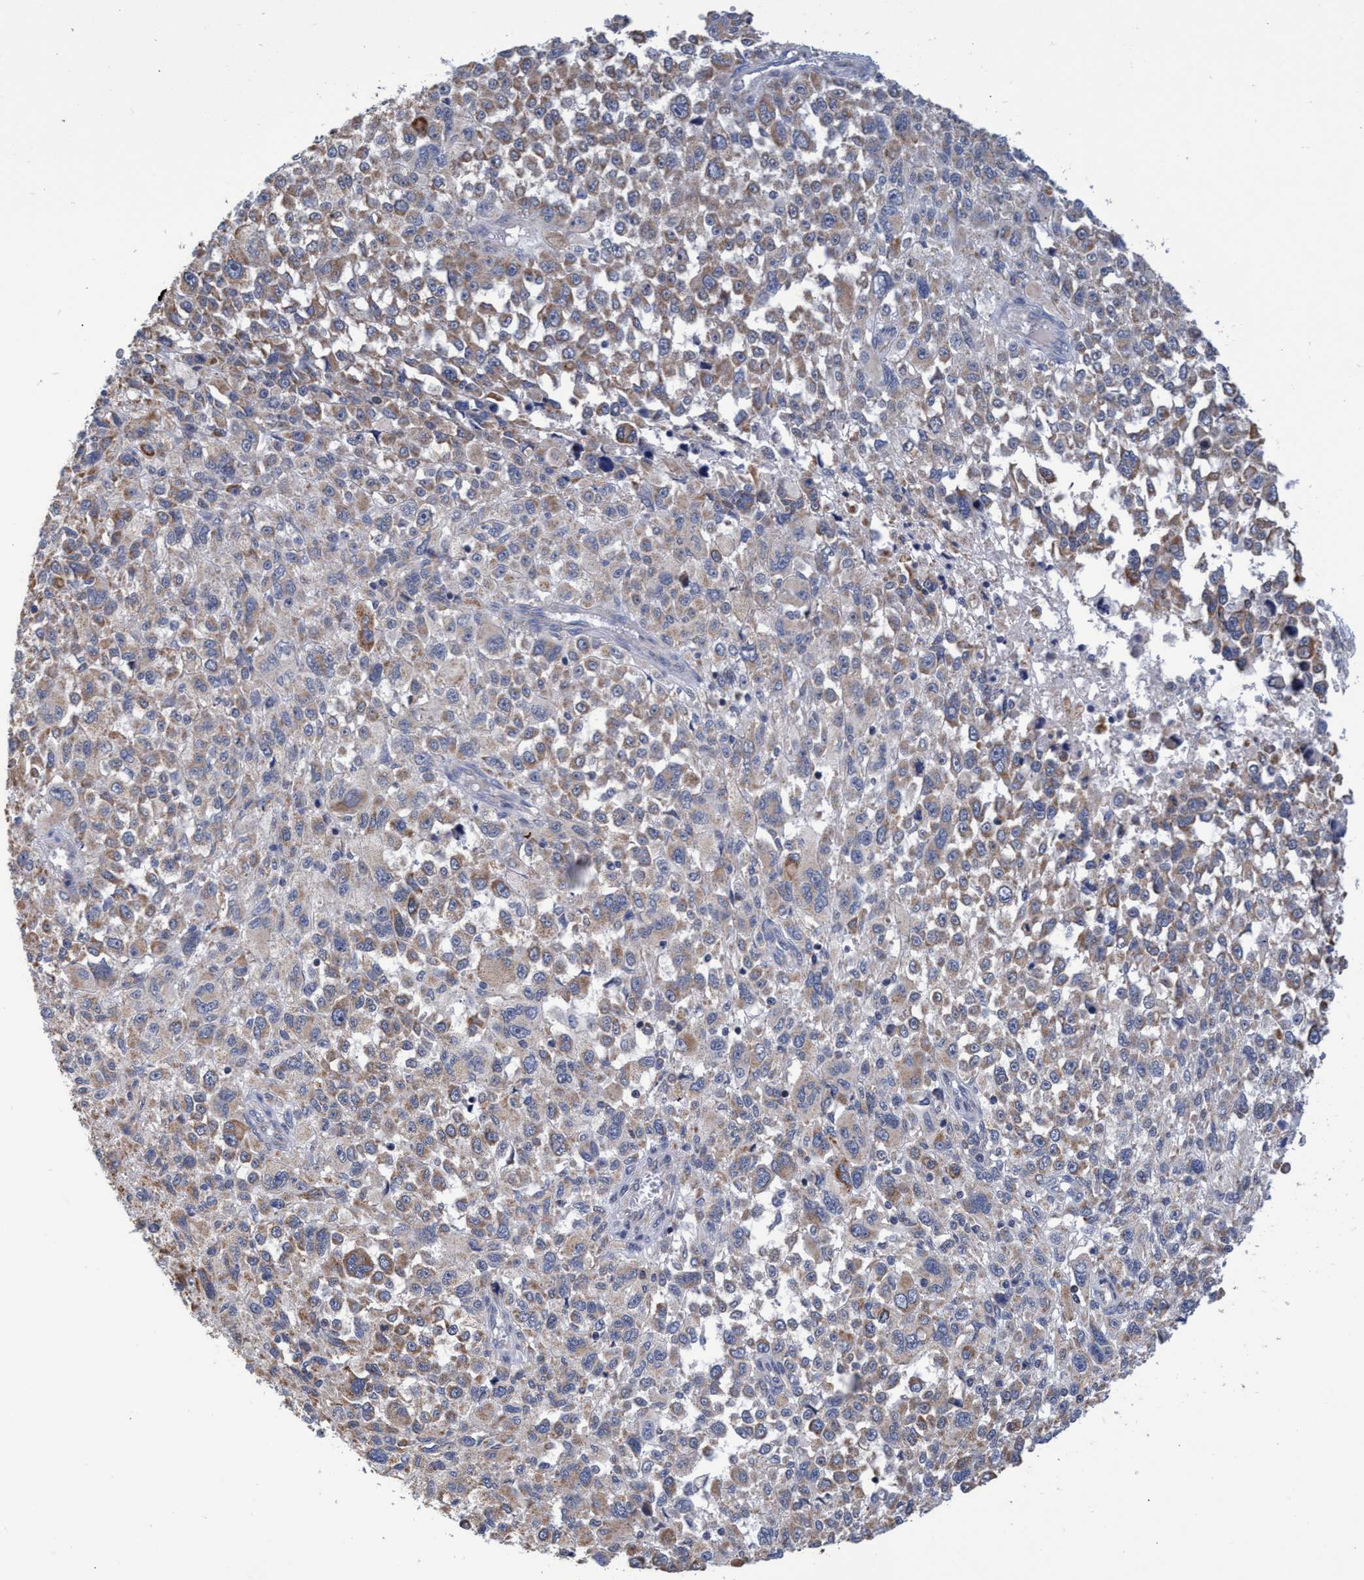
{"staining": {"intensity": "weak", "quantity": ">75%", "location": "cytoplasmic/membranous"}, "tissue": "melanoma", "cell_type": "Tumor cells", "image_type": "cancer", "snomed": [{"axis": "morphology", "description": "Malignant melanoma, NOS"}, {"axis": "topography", "description": "Skin"}], "caption": "DAB immunohistochemical staining of human melanoma displays weak cytoplasmic/membranous protein expression in about >75% of tumor cells. (DAB = brown stain, brightfield microscopy at high magnification).", "gene": "NAT16", "patient": {"sex": "female", "age": 55}}